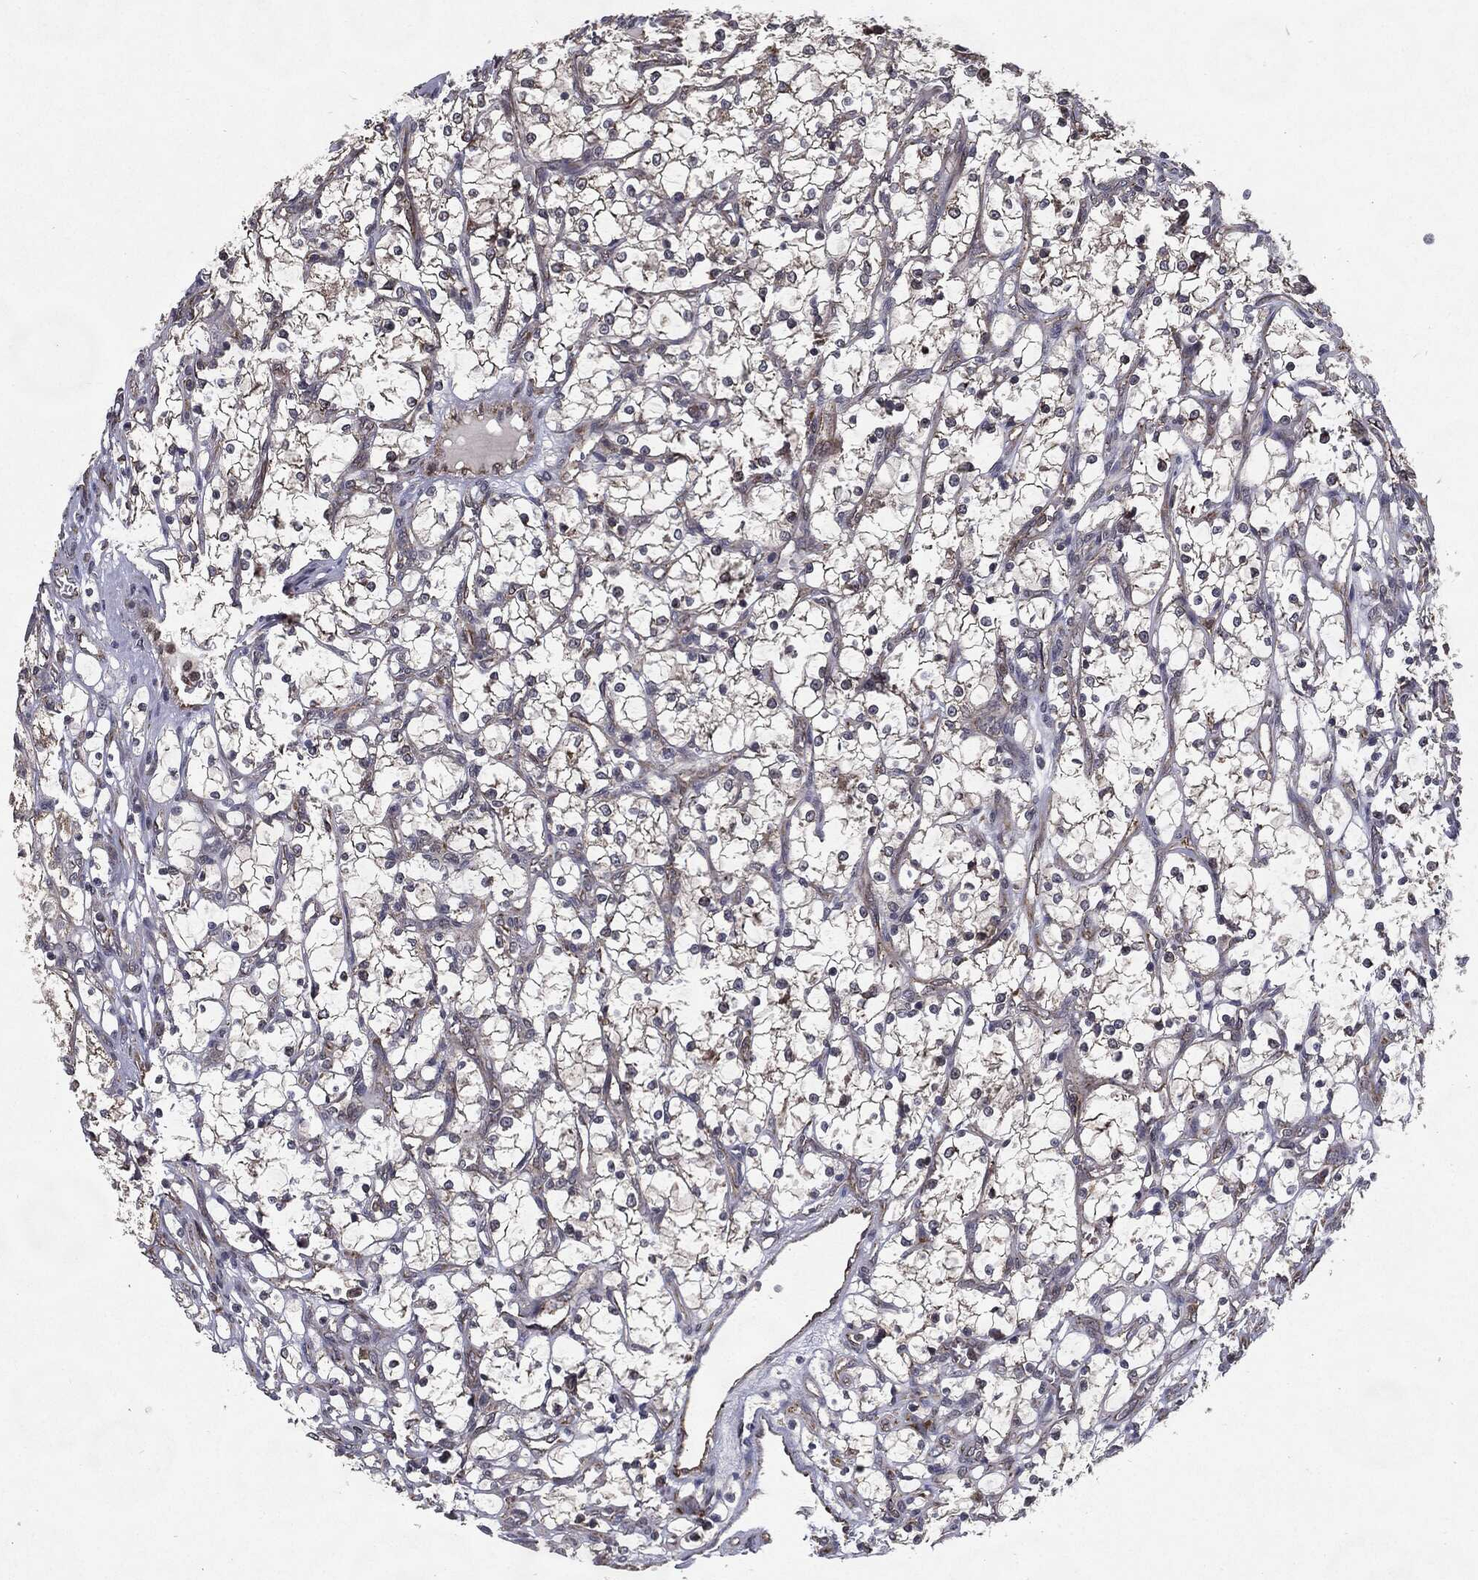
{"staining": {"intensity": "moderate", "quantity": "25%-75%", "location": "cytoplasmic/membranous"}, "tissue": "renal cancer", "cell_type": "Tumor cells", "image_type": "cancer", "snomed": [{"axis": "morphology", "description": "Adenocarcinoma, NOS"}, {"axis": "topography", "description": "Kidney"}], "caption": "Renal adenocarcinoma stained with a brown dye demonstrates moderate cytoplasmic/membranous positive expression in approximately 25%-75% of tumor cells.", "gene": "HDAC5", "patient": {"sex": "female", "age": 69}}